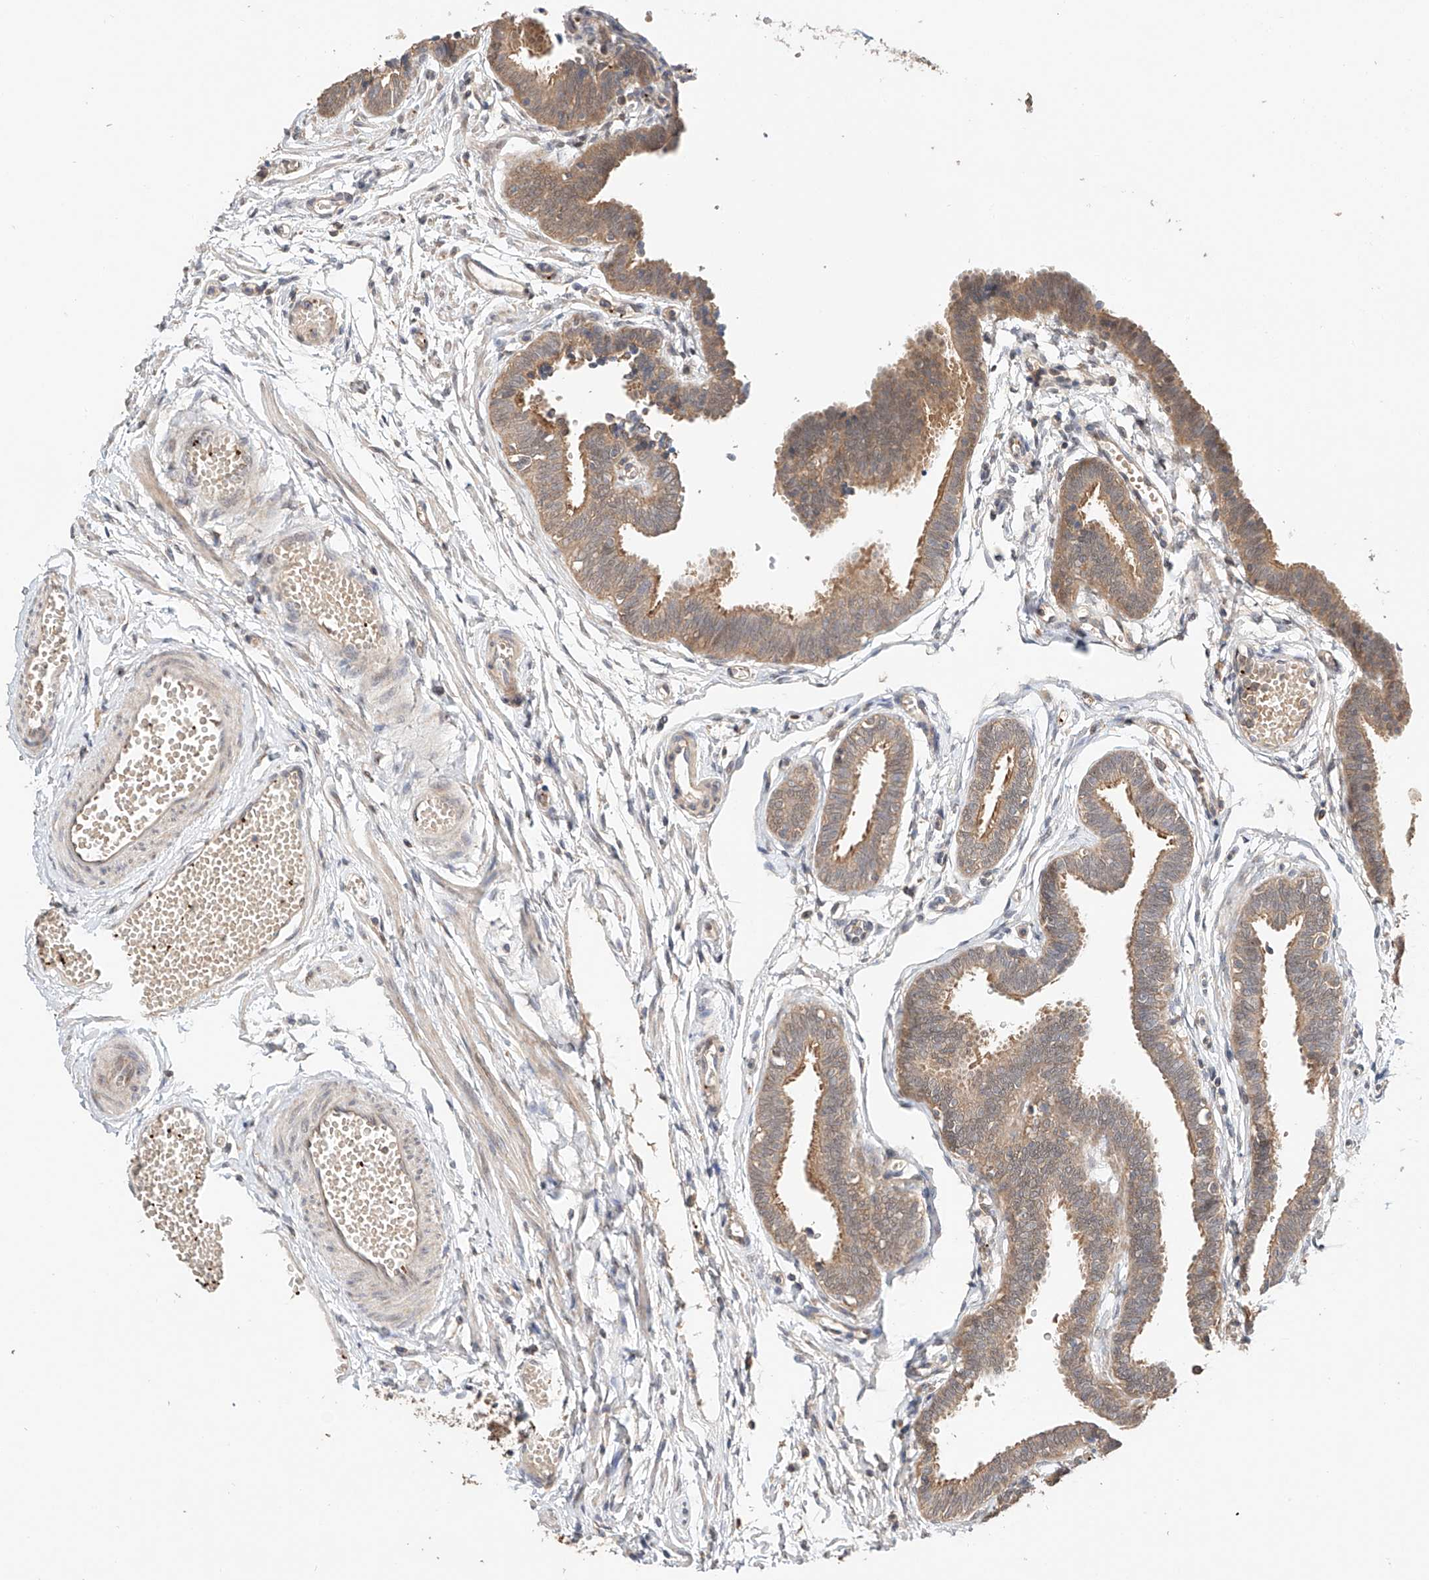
{"staining": {"intensity": "moderate", "quantity": ">75%", "location": "cytoplasmic/membranous"}, "tissue": "fallopian tube", "cell_type": "Glandular cells", "image_type": "normal", "snomed": [{"axis": "morphology", "description": "Normal tissue, NOS"}, {"axis": "topography", "description": "Fallopian tube"}, {"axis": "topography", "description": "Ovary"}], "caption": "Immunohistochemistry (DAB (3,3'-diaminobenzidine)) staining of normal fallopian tube reveals moderate cytoplasmic/membranous protein positivity in about >75% of glandular cells.", "gene": "ZFHX2", "patient": {"sex": "female", "age": 23}}